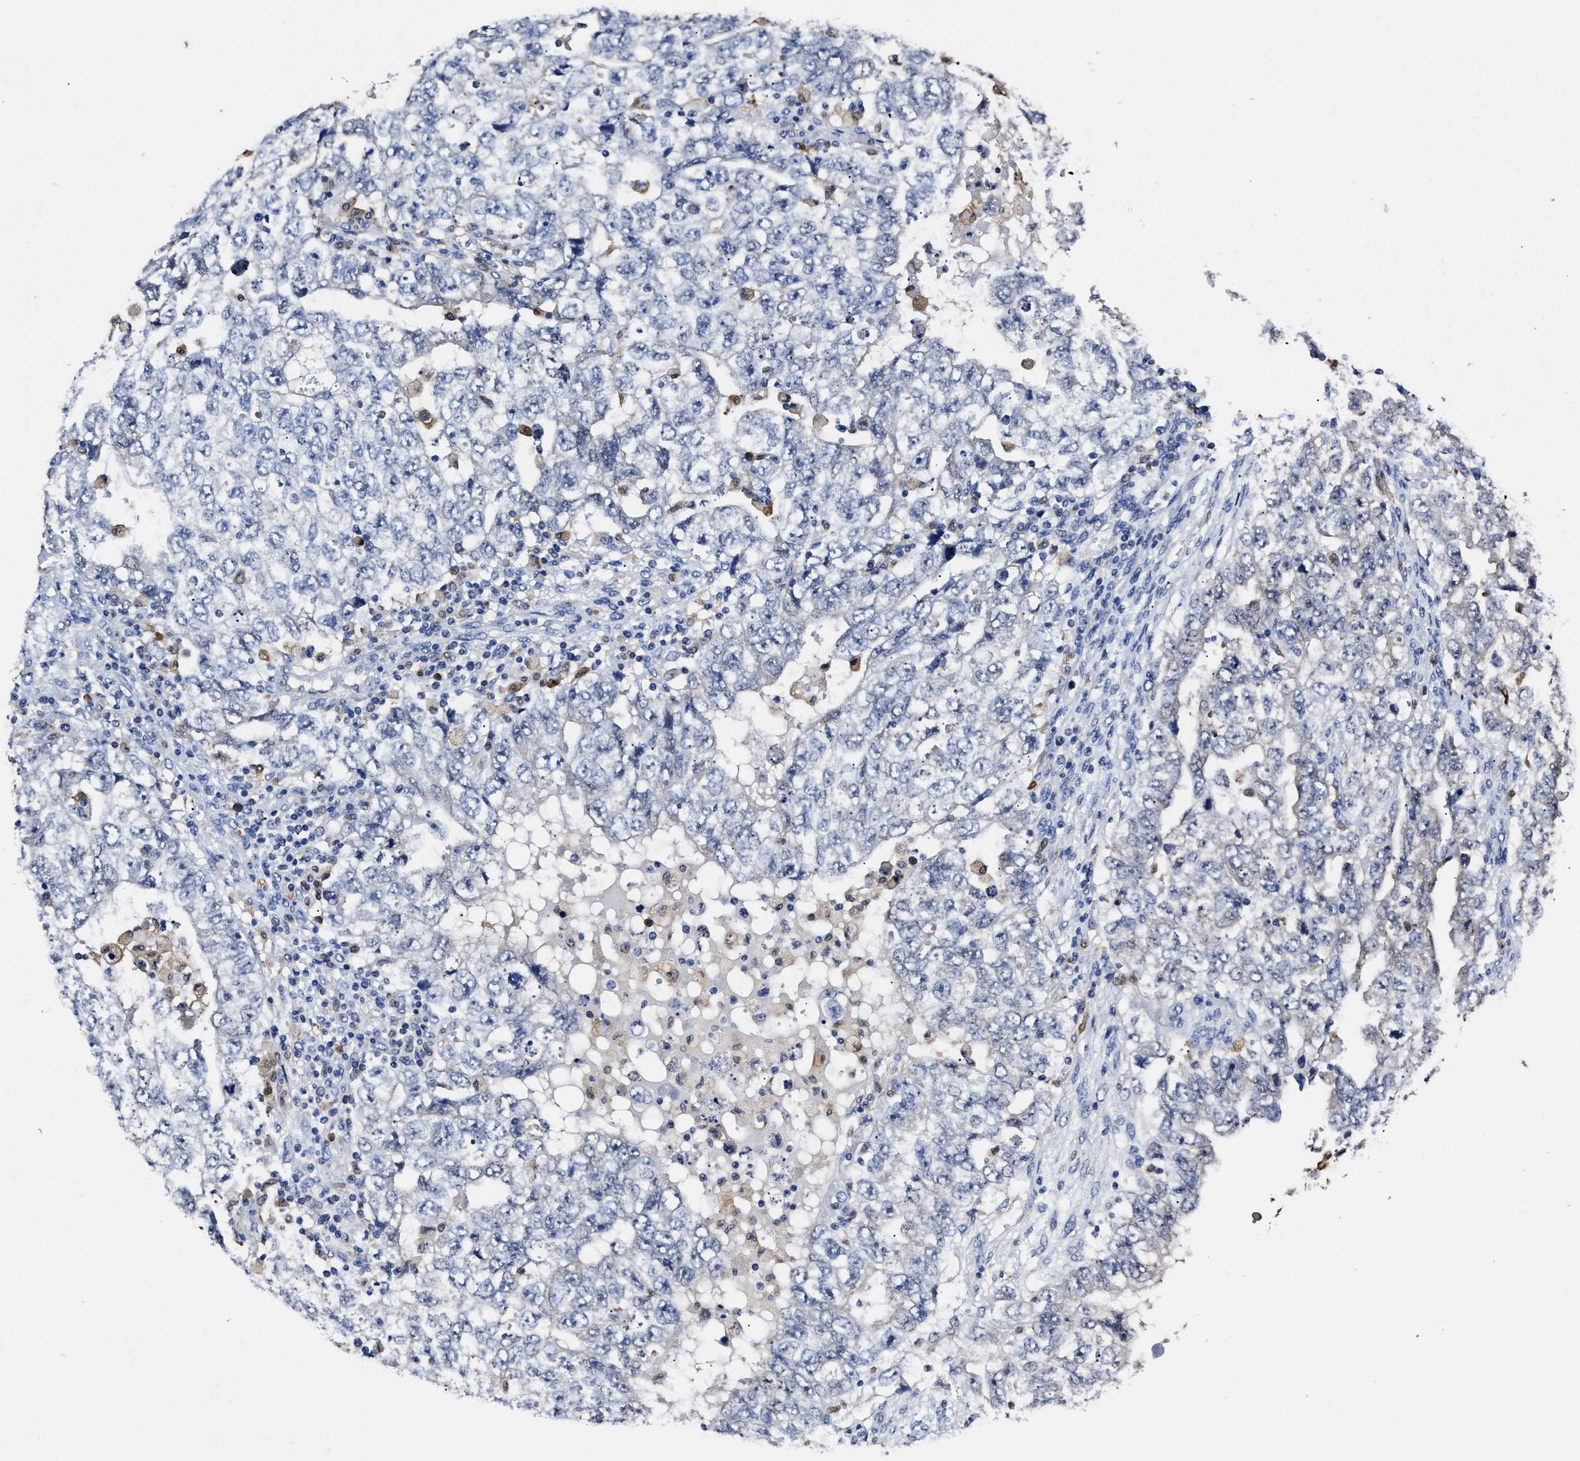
{"staining": {"intensity": "negative", "quantity": "none", "location": "none"}, "tissue": "testis cancer", "cell_type": "Tumor cells", "image_type": "cancer", "snomed": [{"axis": "morphology", "description": "Carcinoma, Embryonal, NOS"}, {"axis": "topography", "description": "Testis"}], "caption": "IHC of testis cancer shows no staining in tumor cells.", "gene": "PRPF4B", "patient": {"sex": "male", "age": 36}}